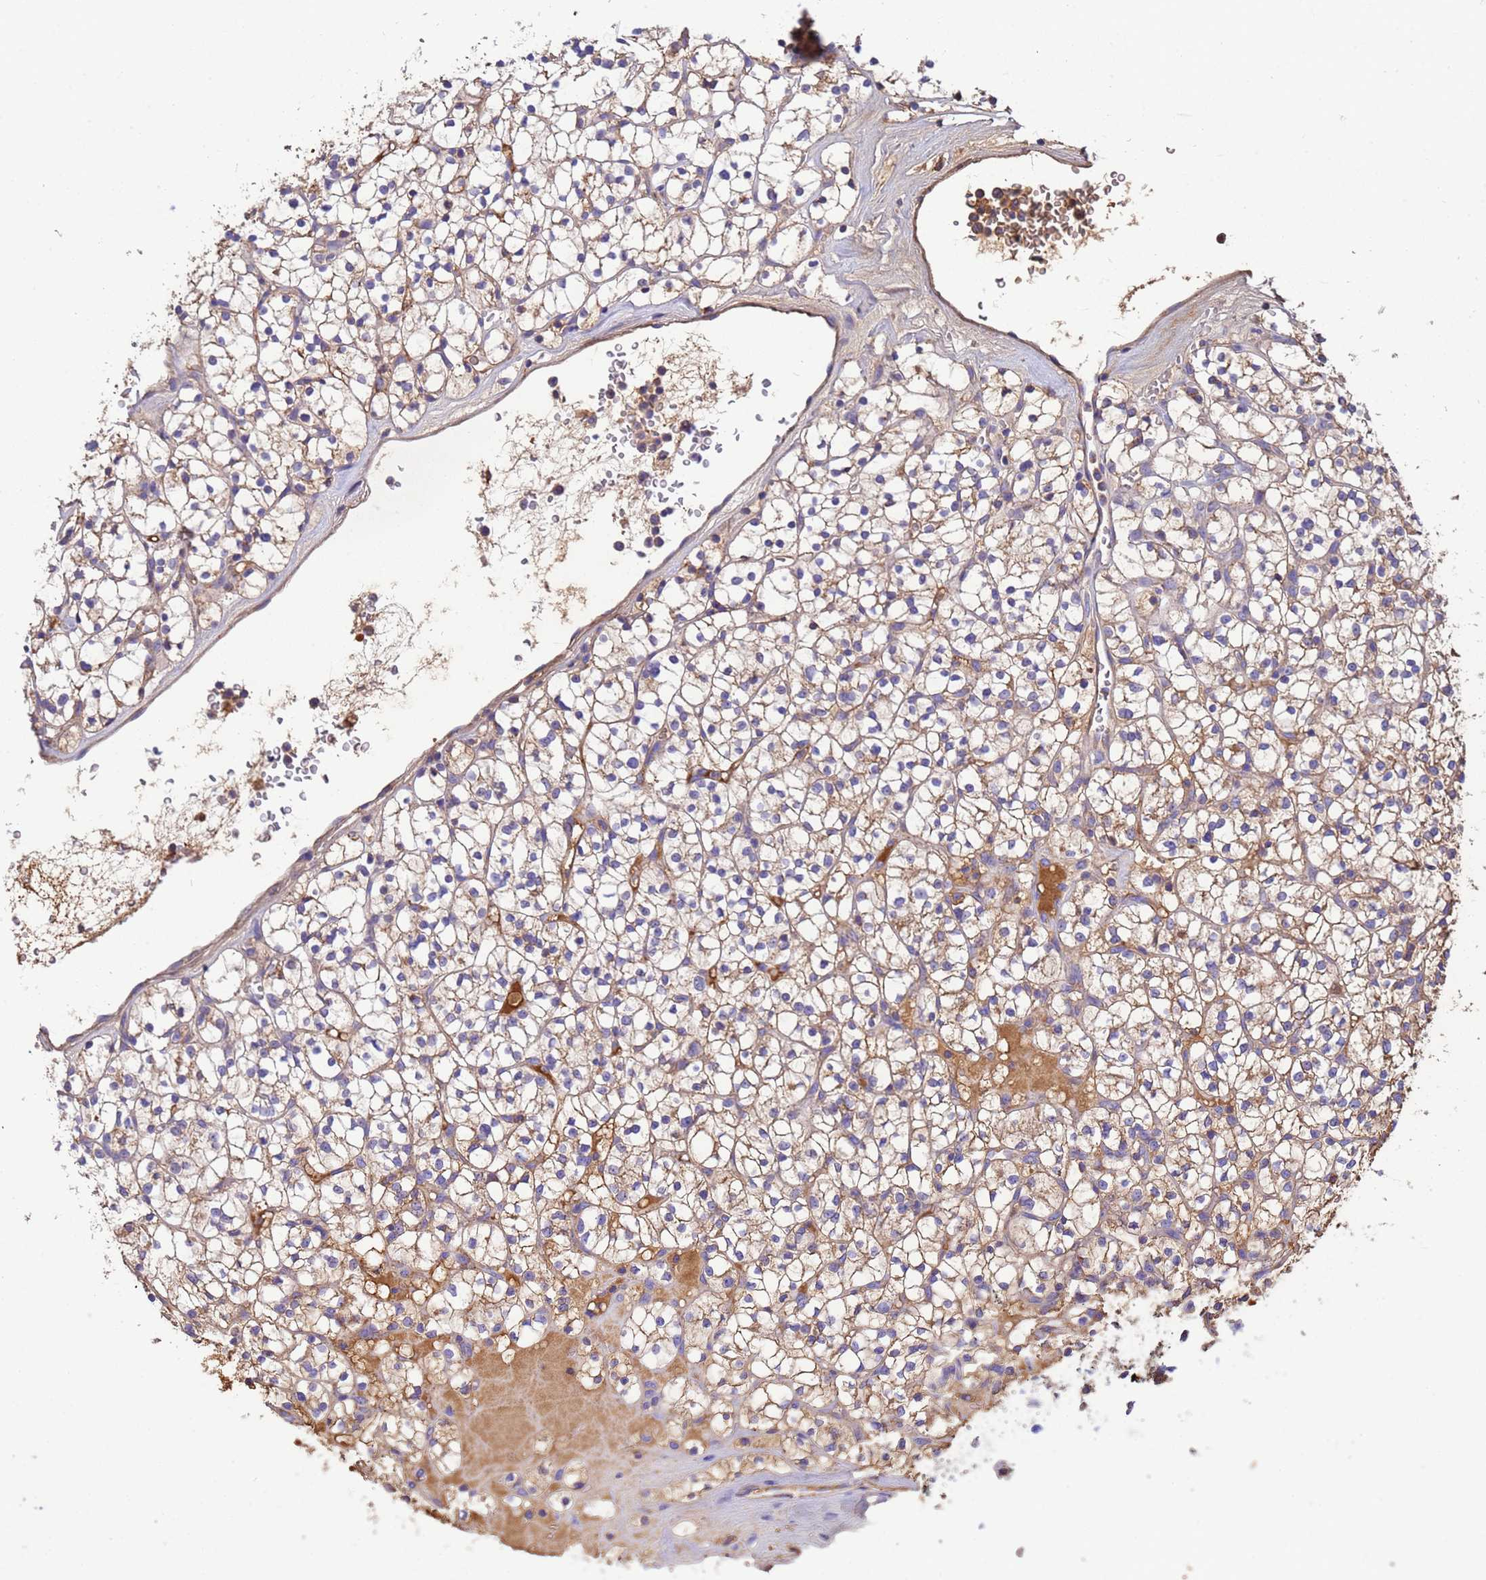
{"staining": {"intensity": "weak", "quantity": ">75%", "location": "cytoplasmic/membranous"}, "tissue": "renal cancer", "cell_type": "Tumor cells", "image_type": "cancer", "snomed": [{"axis": "morphology", "description": "Adenocarcinoma, NOS"}, {"axis": "topography", "description": "Kidney"}], "caption": "A high-resolution micrograph shows IHC staining of renal cancer, which reveals weak cytoplasmic/membranous expression in approximately >75% of tumor cells.", "gene": "GLUD1", "patient": {"sex": "female", "age": 64}}